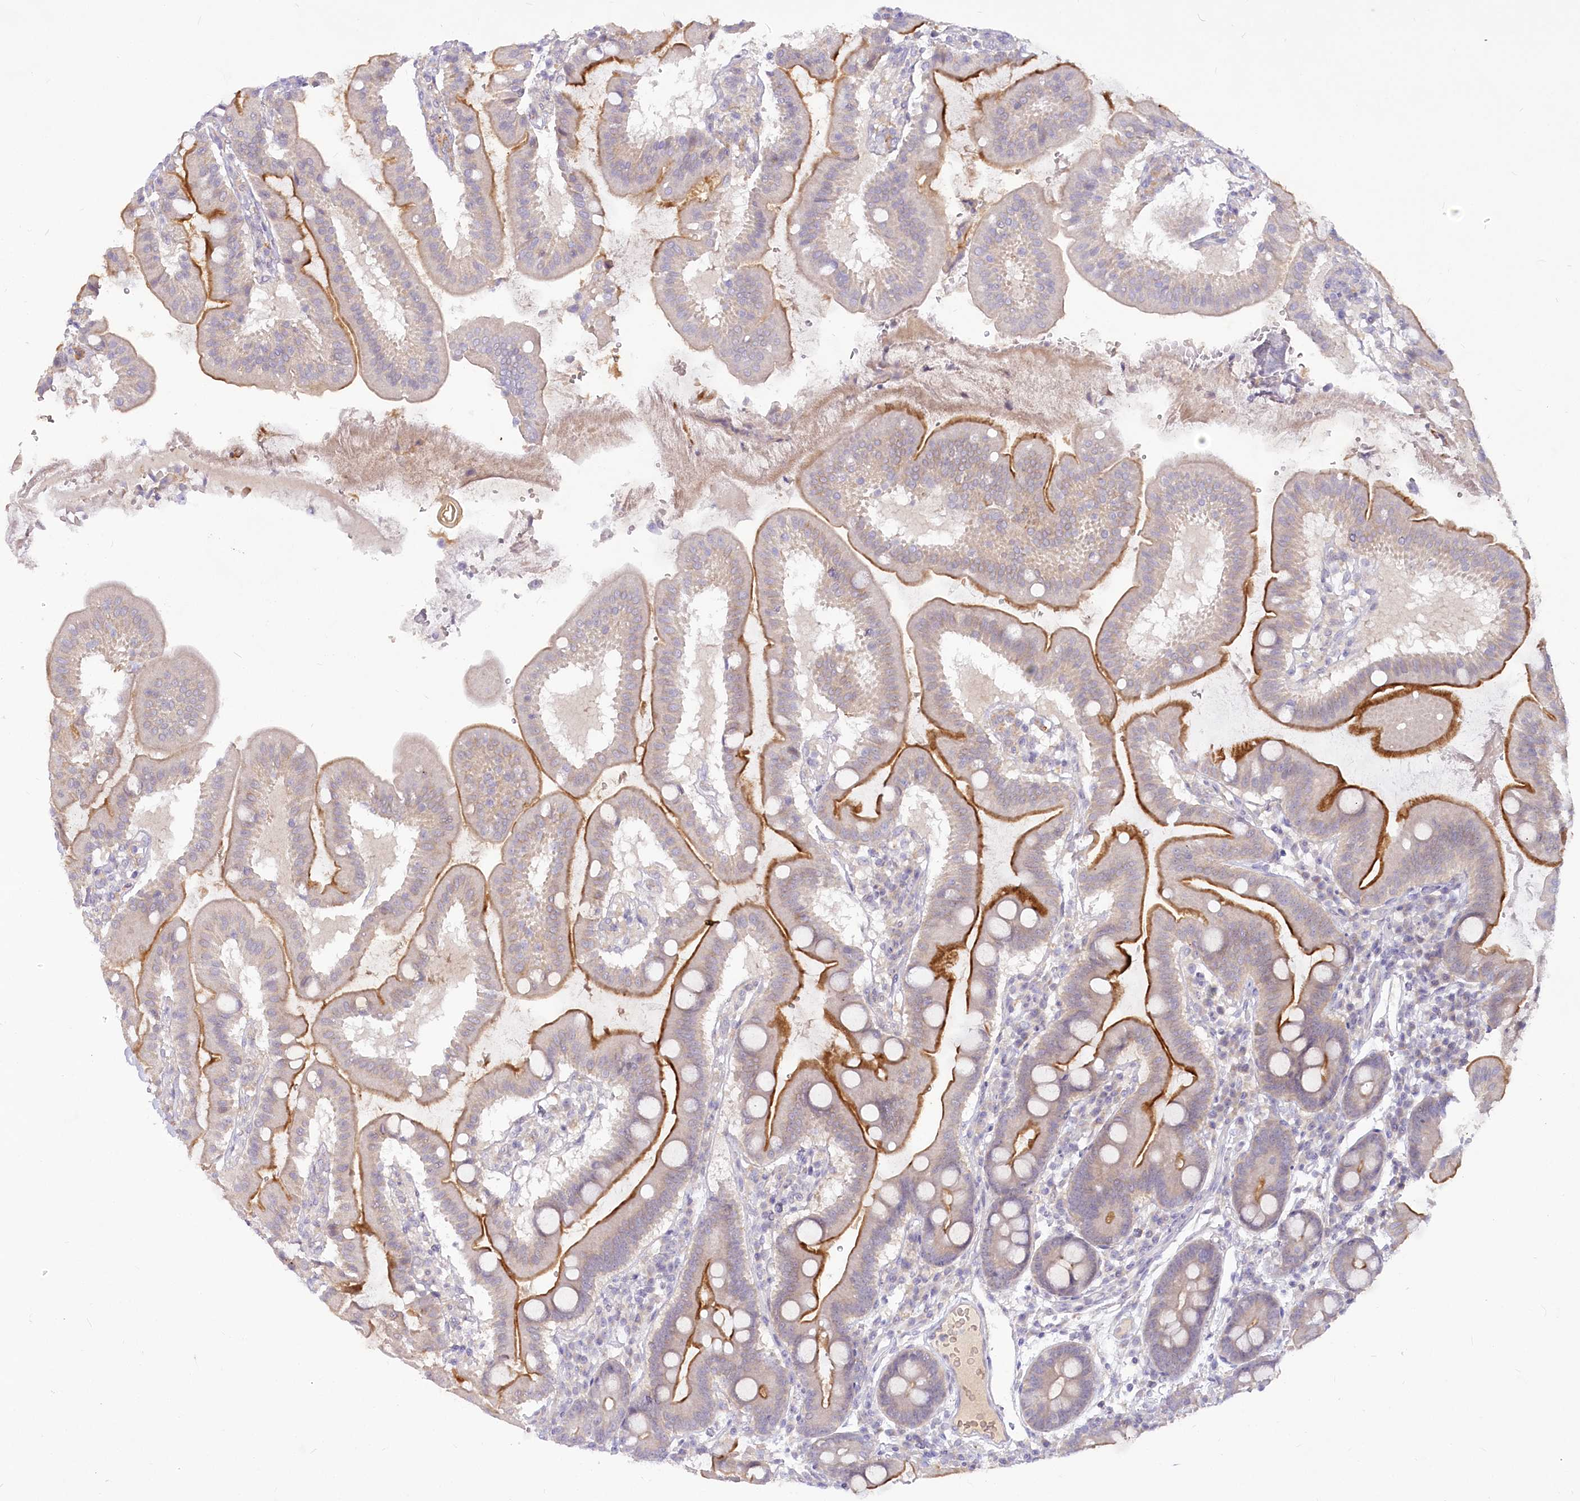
{"staining": {"intensity": "strong", "quantity": "25%-75%", "location": "cytoplasmic/membranous"}, "tissue": "duodenum", "cell_type": "Glandular cells", "image_type": "normal", "snomed": [{"axis": "morphology", "description": "Normal tissue, NOS"}, {"axis": "morphology", "description": "Adenocarcinoma, NOS"}, {"axis": "topography", "description": "Pancreas"}, {"axis": "topography", "description": "Duodenum"}], "caption": "Human duodenum stained with a brown dye demonstrates strong cytoplasmic/membranous positive staining in approximately 25%-75% of glandular cells.", "gene": "EFHC2", "patient": {"sex": "male", "age": 50}}